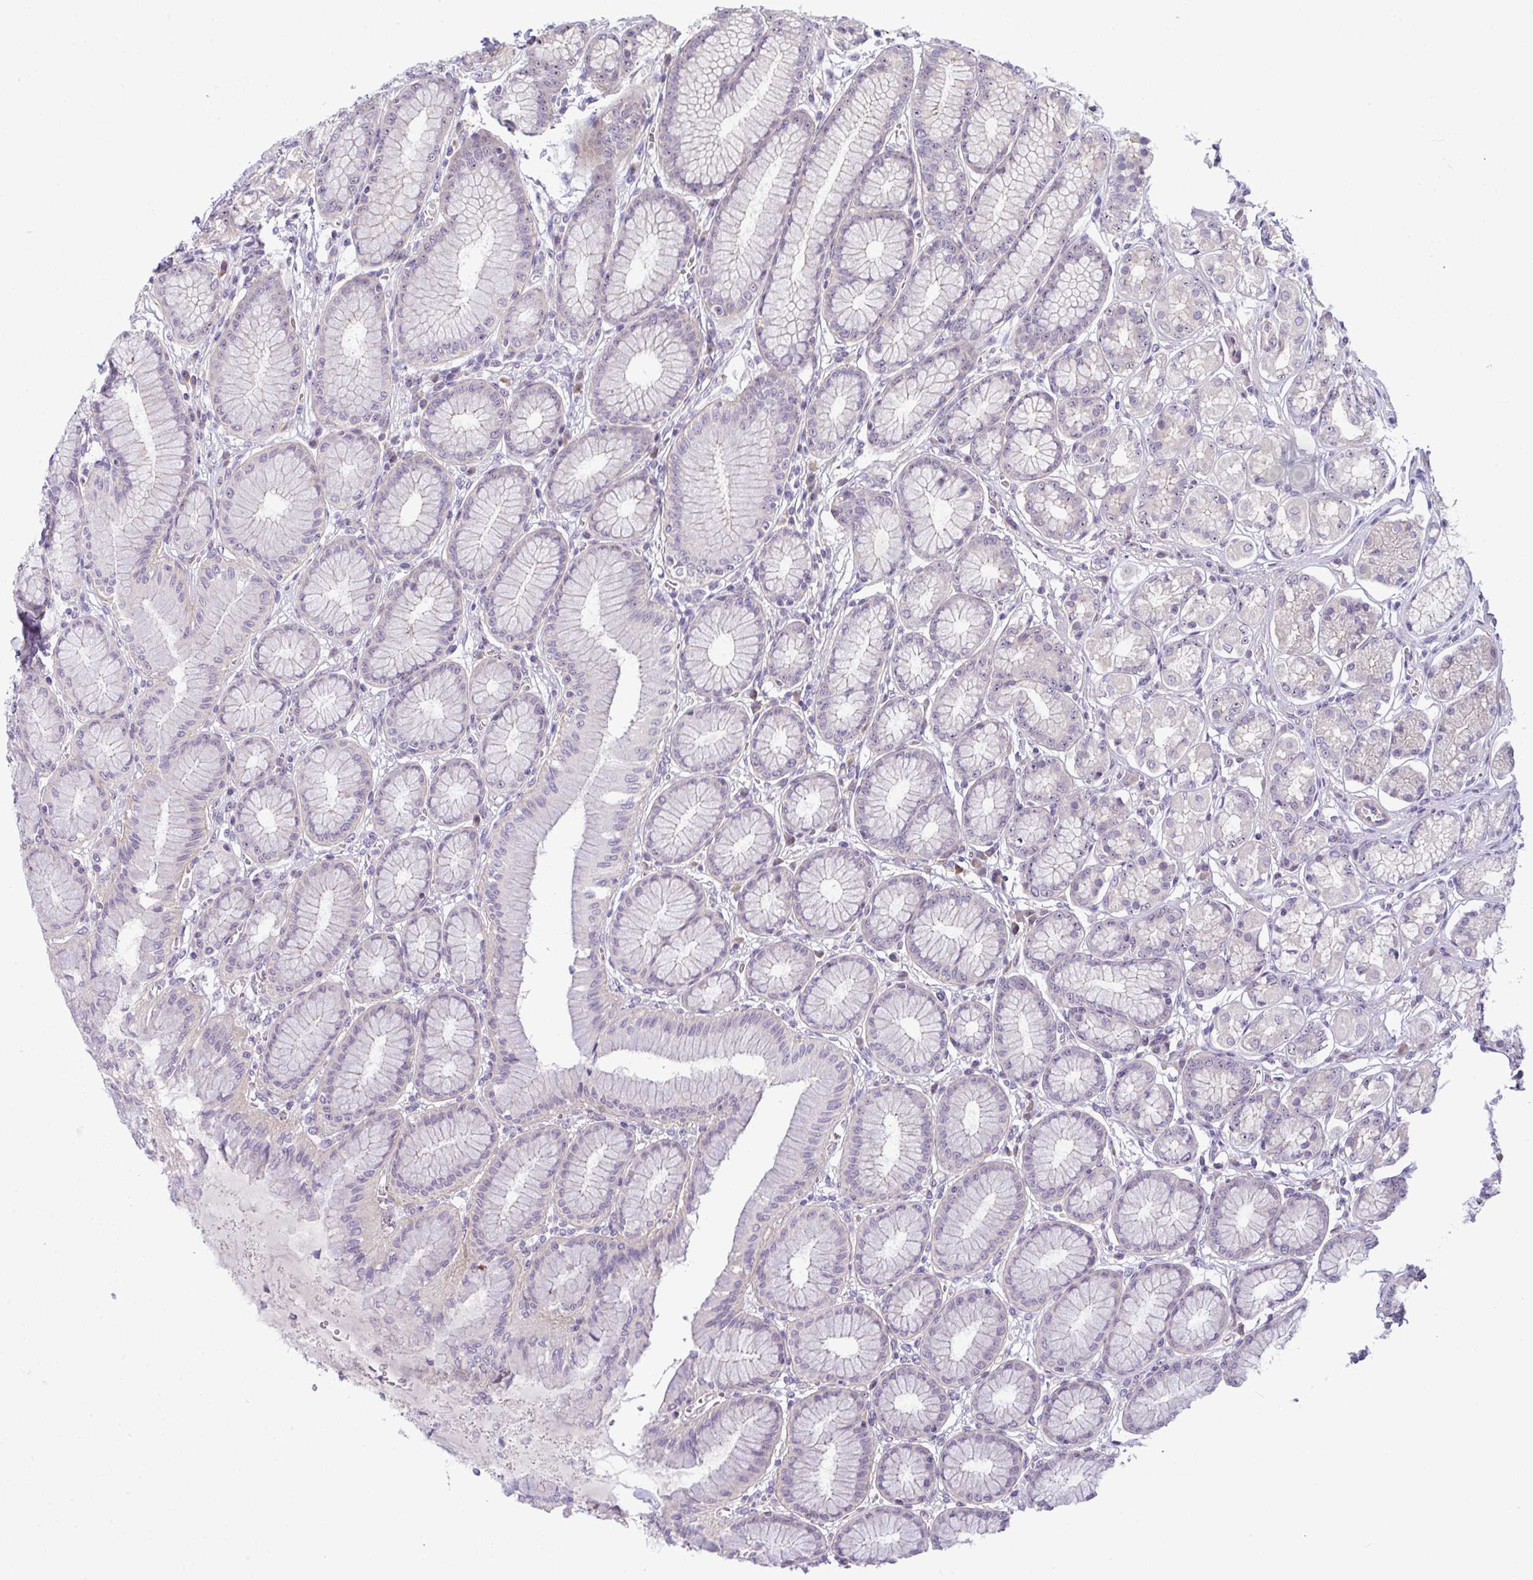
{"staining": {"intensity": "moderate", "quantity": "<25%", "location": "nuclear"}, "tissue": "stomach", "cell_type": "Glandular cells", "image_type": "normal", "snomed": [{"axis": "morphology", "description": "Normal tissue, NOS"}, {"axis": "topography", "description": "Stomach"}, {"axis": "topography", "description": "Stomach, lower"}], "caption": "Immunohistochemical staining of normal stomach shows low levels of moderate nuclear expression in about <25% of glandular cells. The staining was performed using DAB, with brown indicating positive protein expression. Nuclei are stained blue with hematoxylin.", "gene": "NT5C1A", "patient": {"sex": "male", "age": 76}}